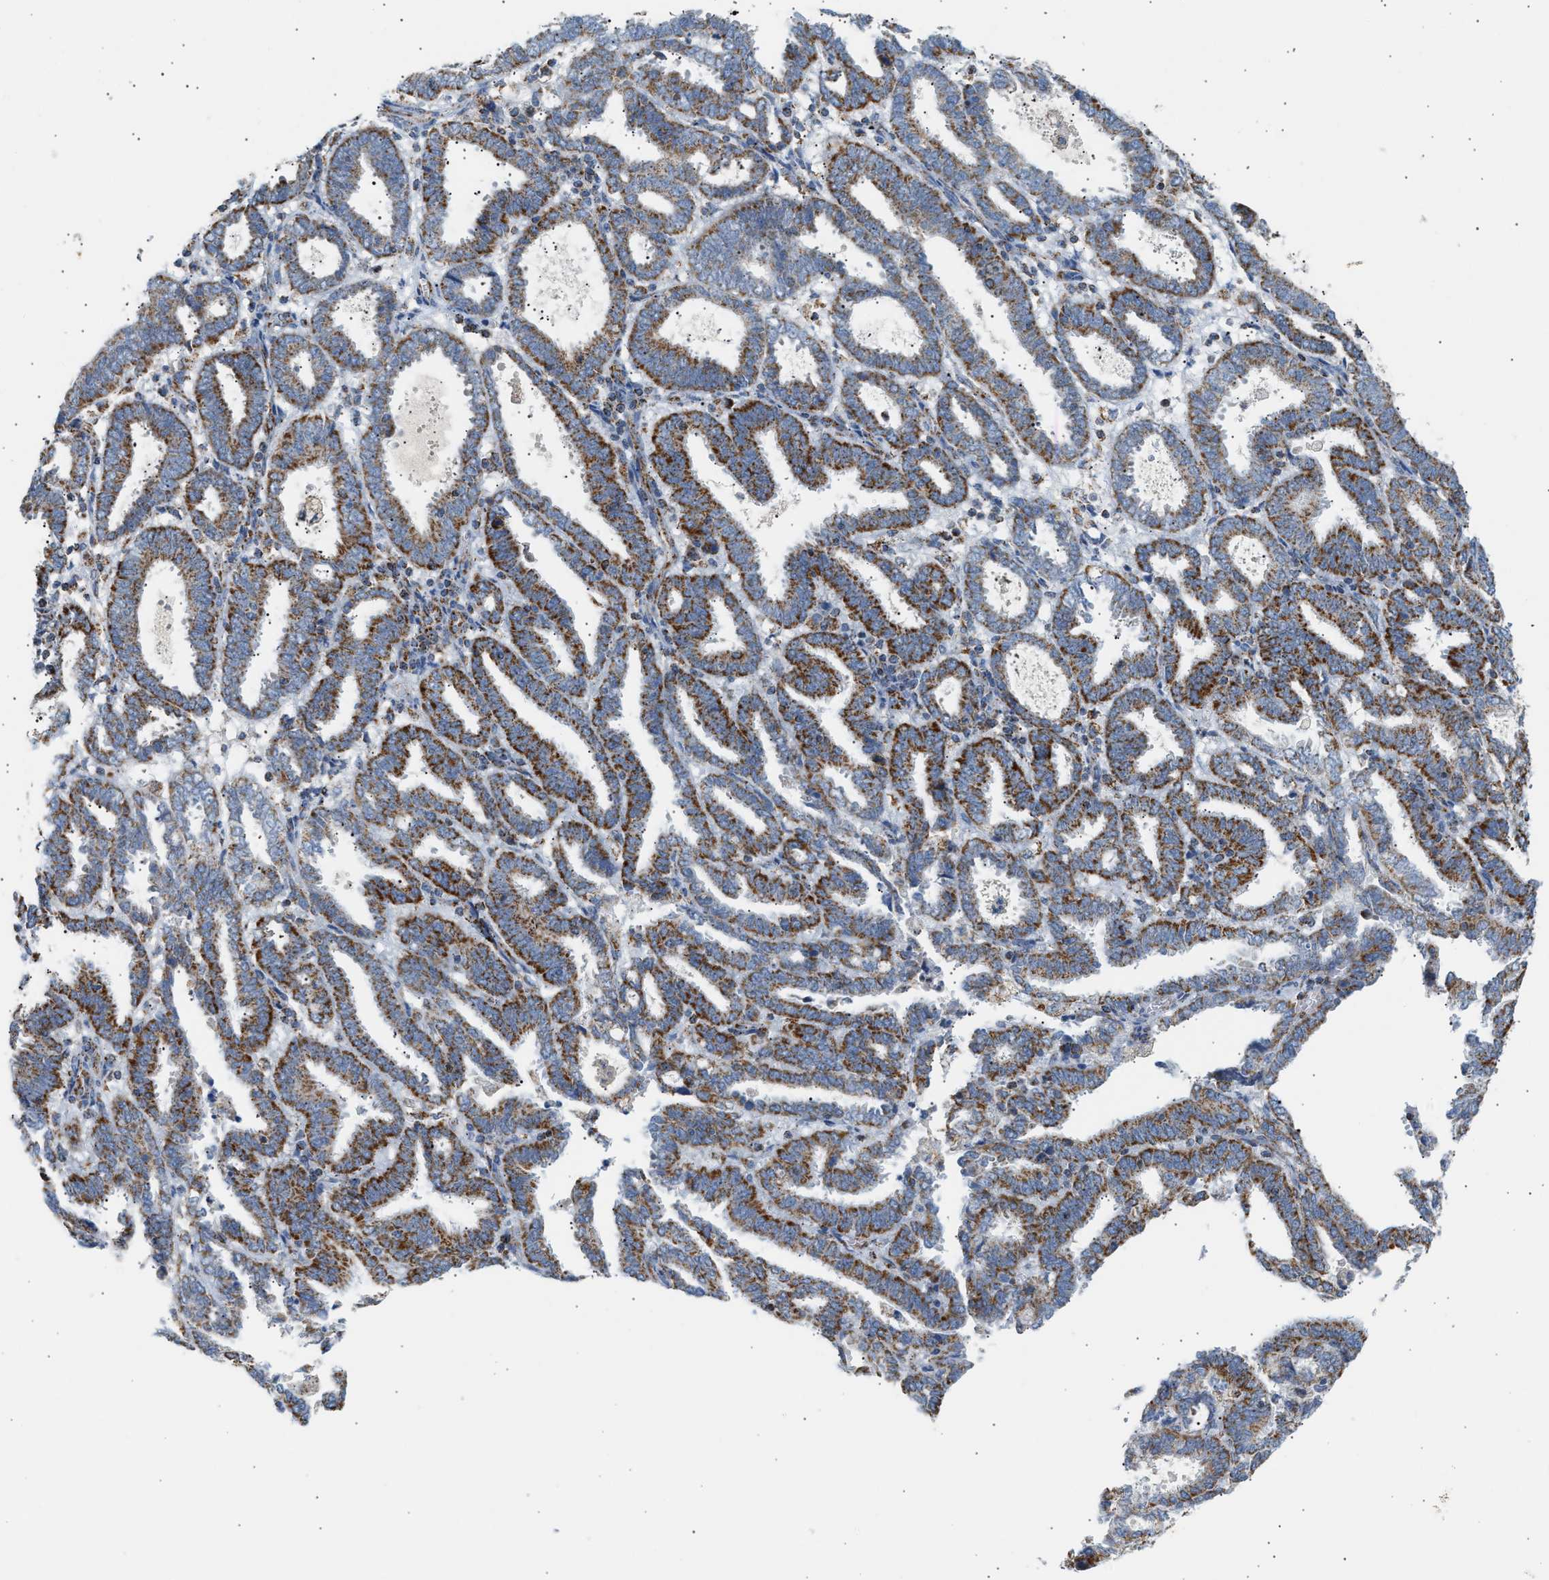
{"staining": {"intensity": "moderate", "quantity": ">75%", "location": "cytoplasmic/membranous"}, "tissue": "endometrial cancer", "cell_type": "Tumor cells", "image_type": "cancer", "snomed": [{"axis": "morphology", "description": "Adenocarcinoma, NOS"}, {"axis": "topography", "description": "Uterus"}], "caption": "Protein analysis of endometrial cancer (adenocarcinoma) tissue reveals moderate cytoplasmic/membranous staining in about >75% of tumor cells.", "gene": "OGDH", "patient": {"sex": "female", "age": 83}}